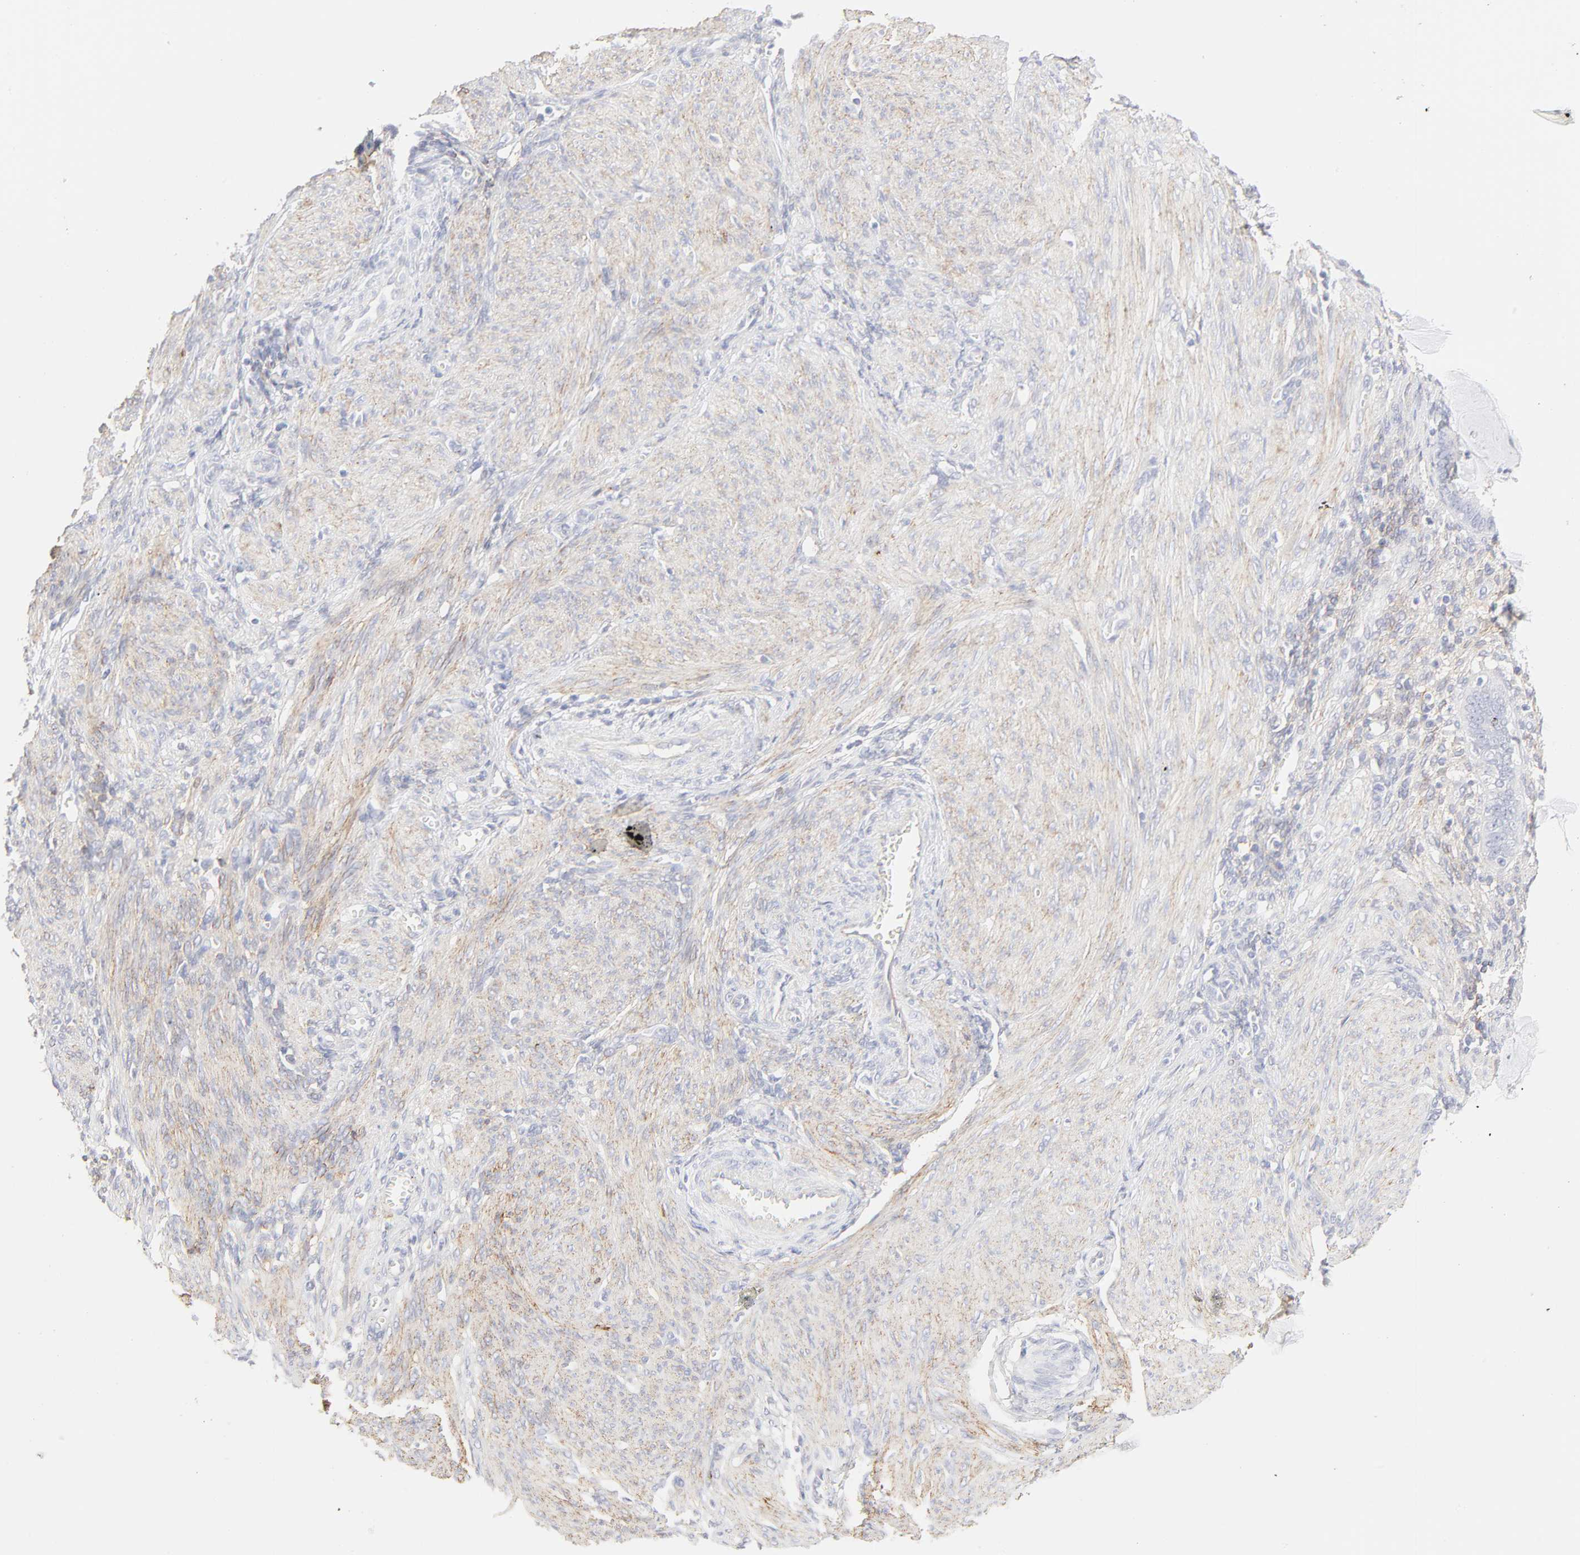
{"staining": {"intensity": "weak", "quantity": "25%-75%", "location": "cytoplasmic/membranous"}, "tissue": "endometrium", "cell_type": "Cells in endometrial stroma", "image_type": "normal", "snomed": [{"axis": "morphology", "description": "Normal tissue, NOS"}, {"axis": "topography", "description": "Endometrium"}], "caption": "DAB immunohistochemical staining of unremarkable endometrium displays weak cytoplasmic/membranous protein positivity in about 25%-75% of cells in endometrial stroma. The protein is stained brown, and the nuclei are stained in blue (DAB IHC with brightfield microscopy, high magnification).", "gene": "ITGA5", "patient": {"sex": "female", "age": 72}}